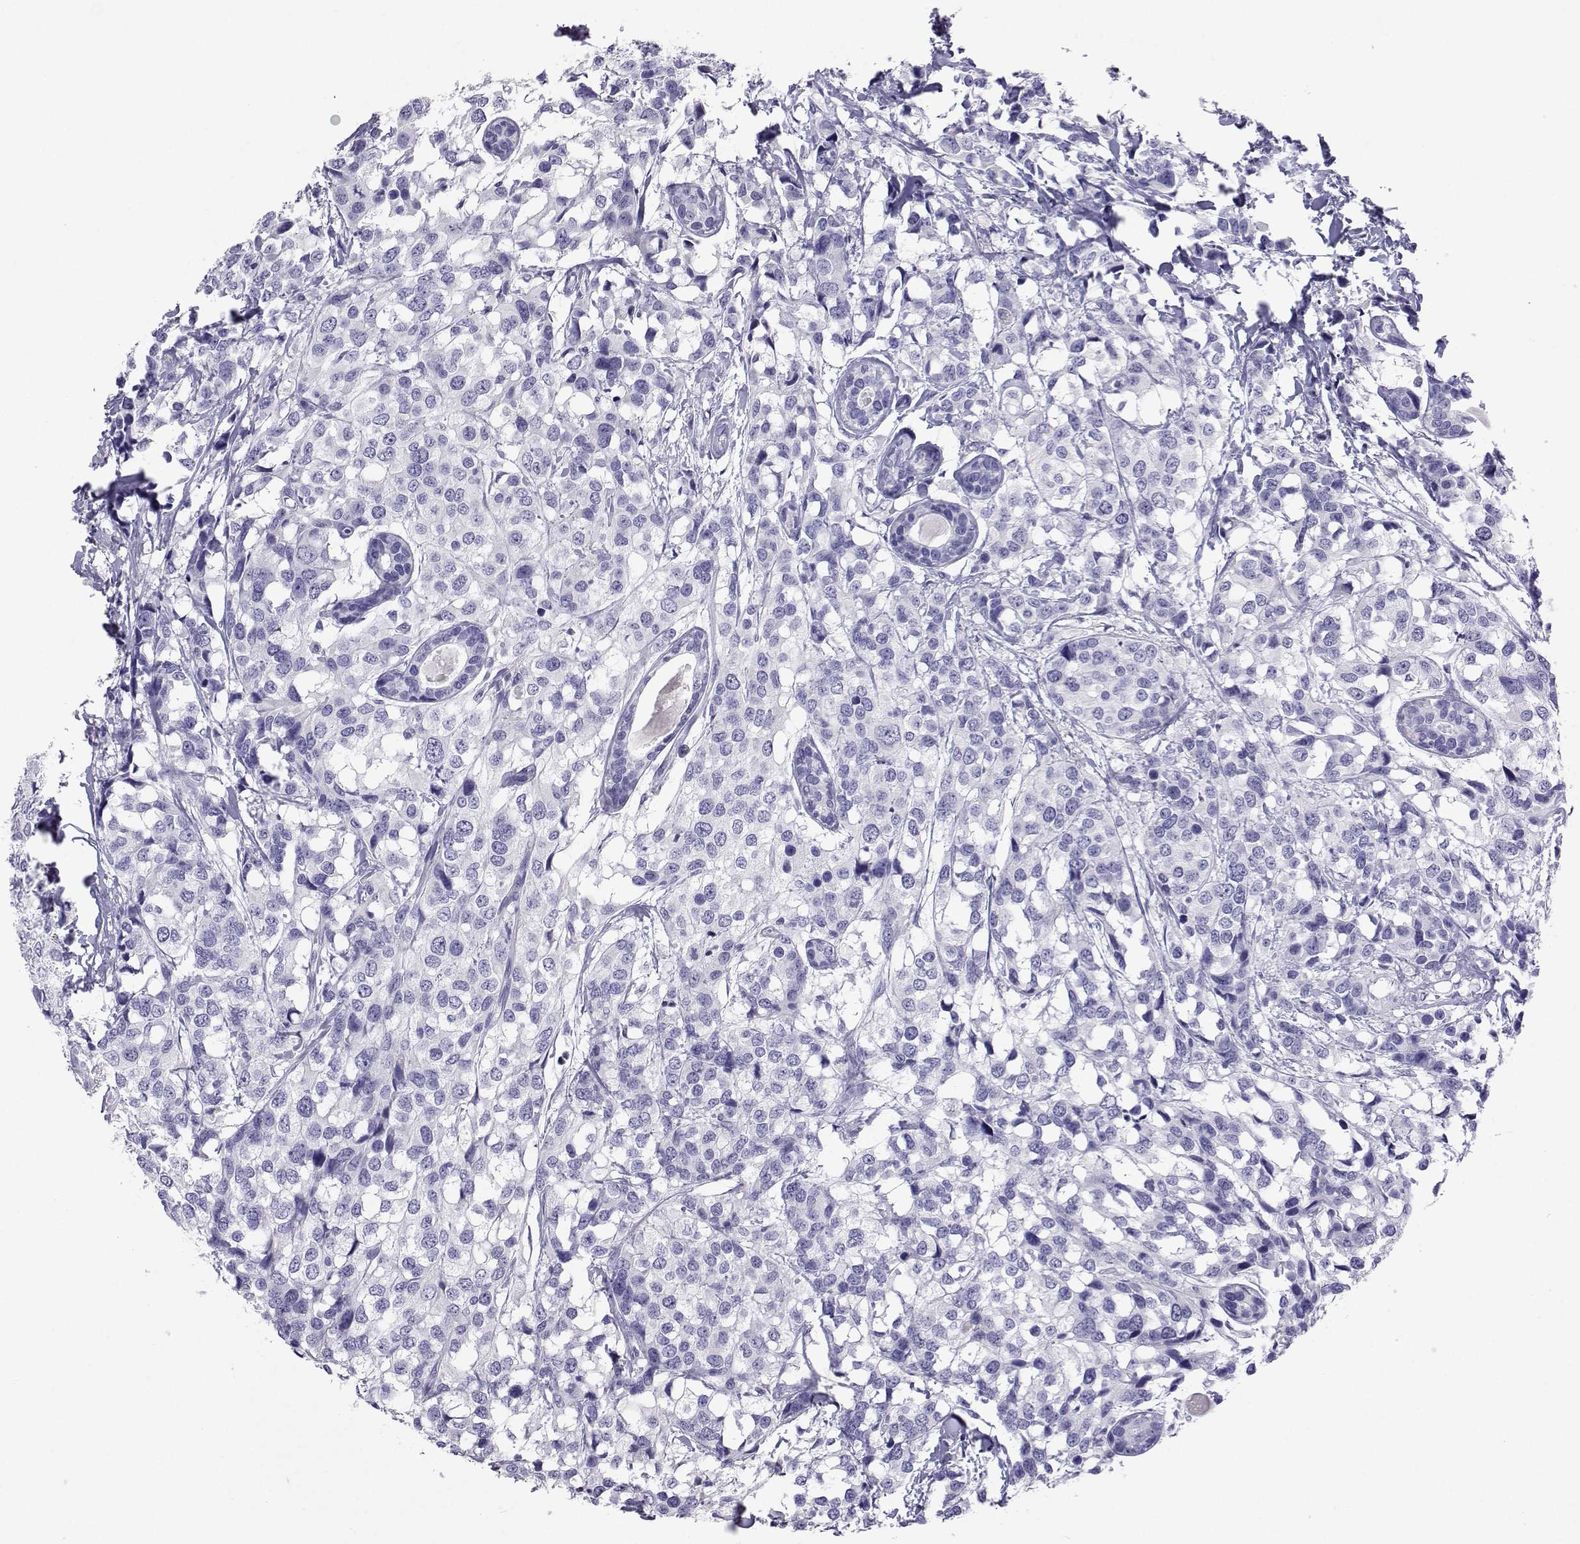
{"staining": {"intensity": "negative", "quantity": "none", "location": "none"}, "tissue": "breast cancer", "cell_type": "Tumor cells", "image_type": "cancer", "snomed": [{"axis": "morphology", "description": "Lobular carcinoma"}, {"axis": "topography", "description": "Breast"}], "caption": "Human breast cancer (lobular carcinoma) stained for a protein using immunohistochemistry (IHC) shows no staining in tumor cells.", "gene": "PLIN4", "patient": {"sex": "female", "age": 59}}